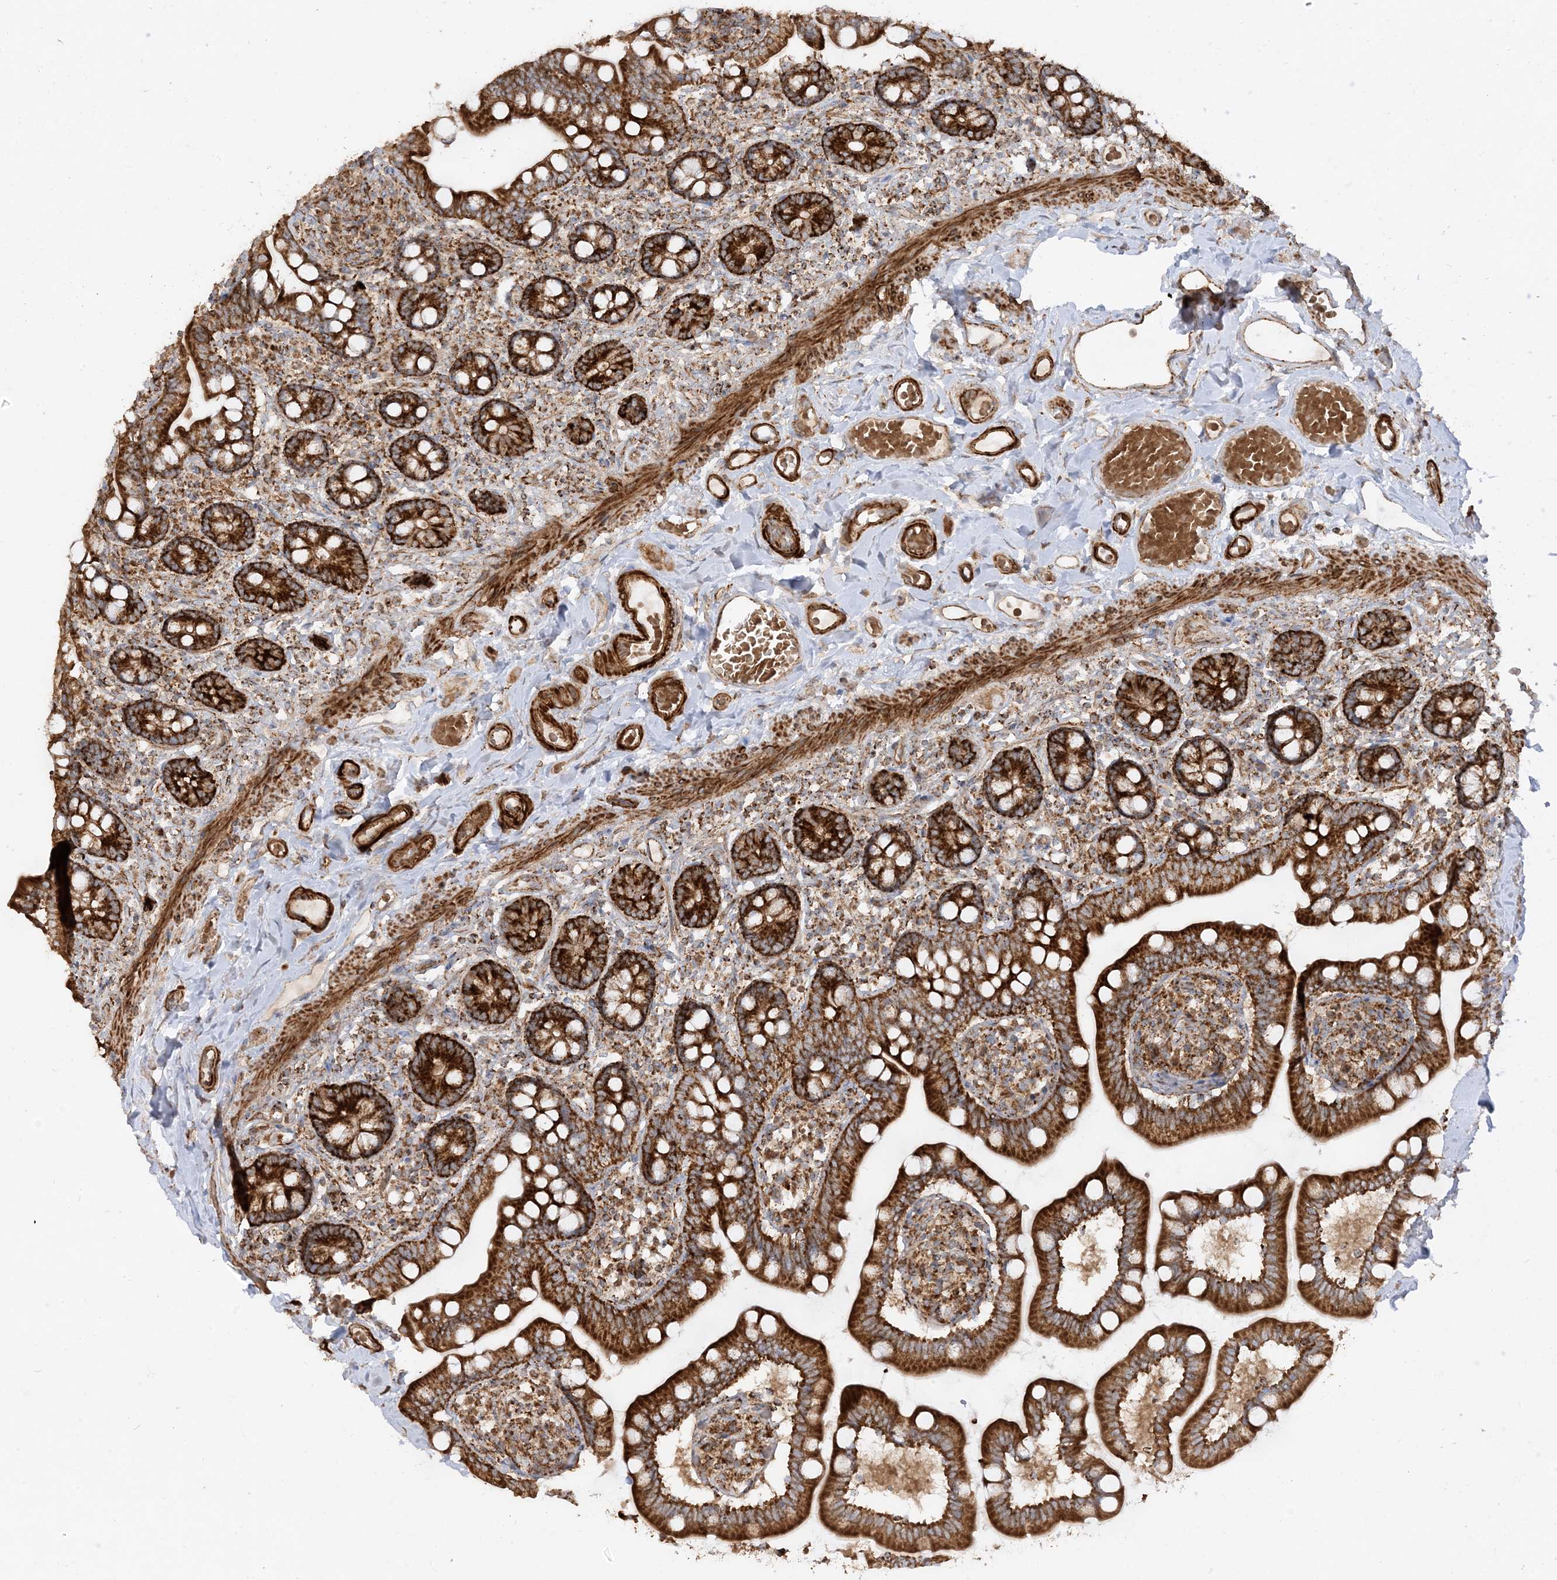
{"staining": {"intensity": "strong", "quantity": ">75%", "location": "cytoplasmic/membranous"}, "tissue": "small intestine", "cell_type": "Glandular cells", "image_type": "normal", "snomed": [{"axis": "morphology", "description": "Normal tissue, NOS"}, {"axis": "topography", "description": "Small intestine"}], "caption": "IHC histopathology image of benign small intestine: human small intestine stained using IHC reveals high levels of strong protein expression localized specifically in the cytoplasmic/membranous of glandular cells, appearing as a cytoplasmic/membranous brown color.", "gene": "AARS2", "patient": {"sex": "female", "age": 64}}